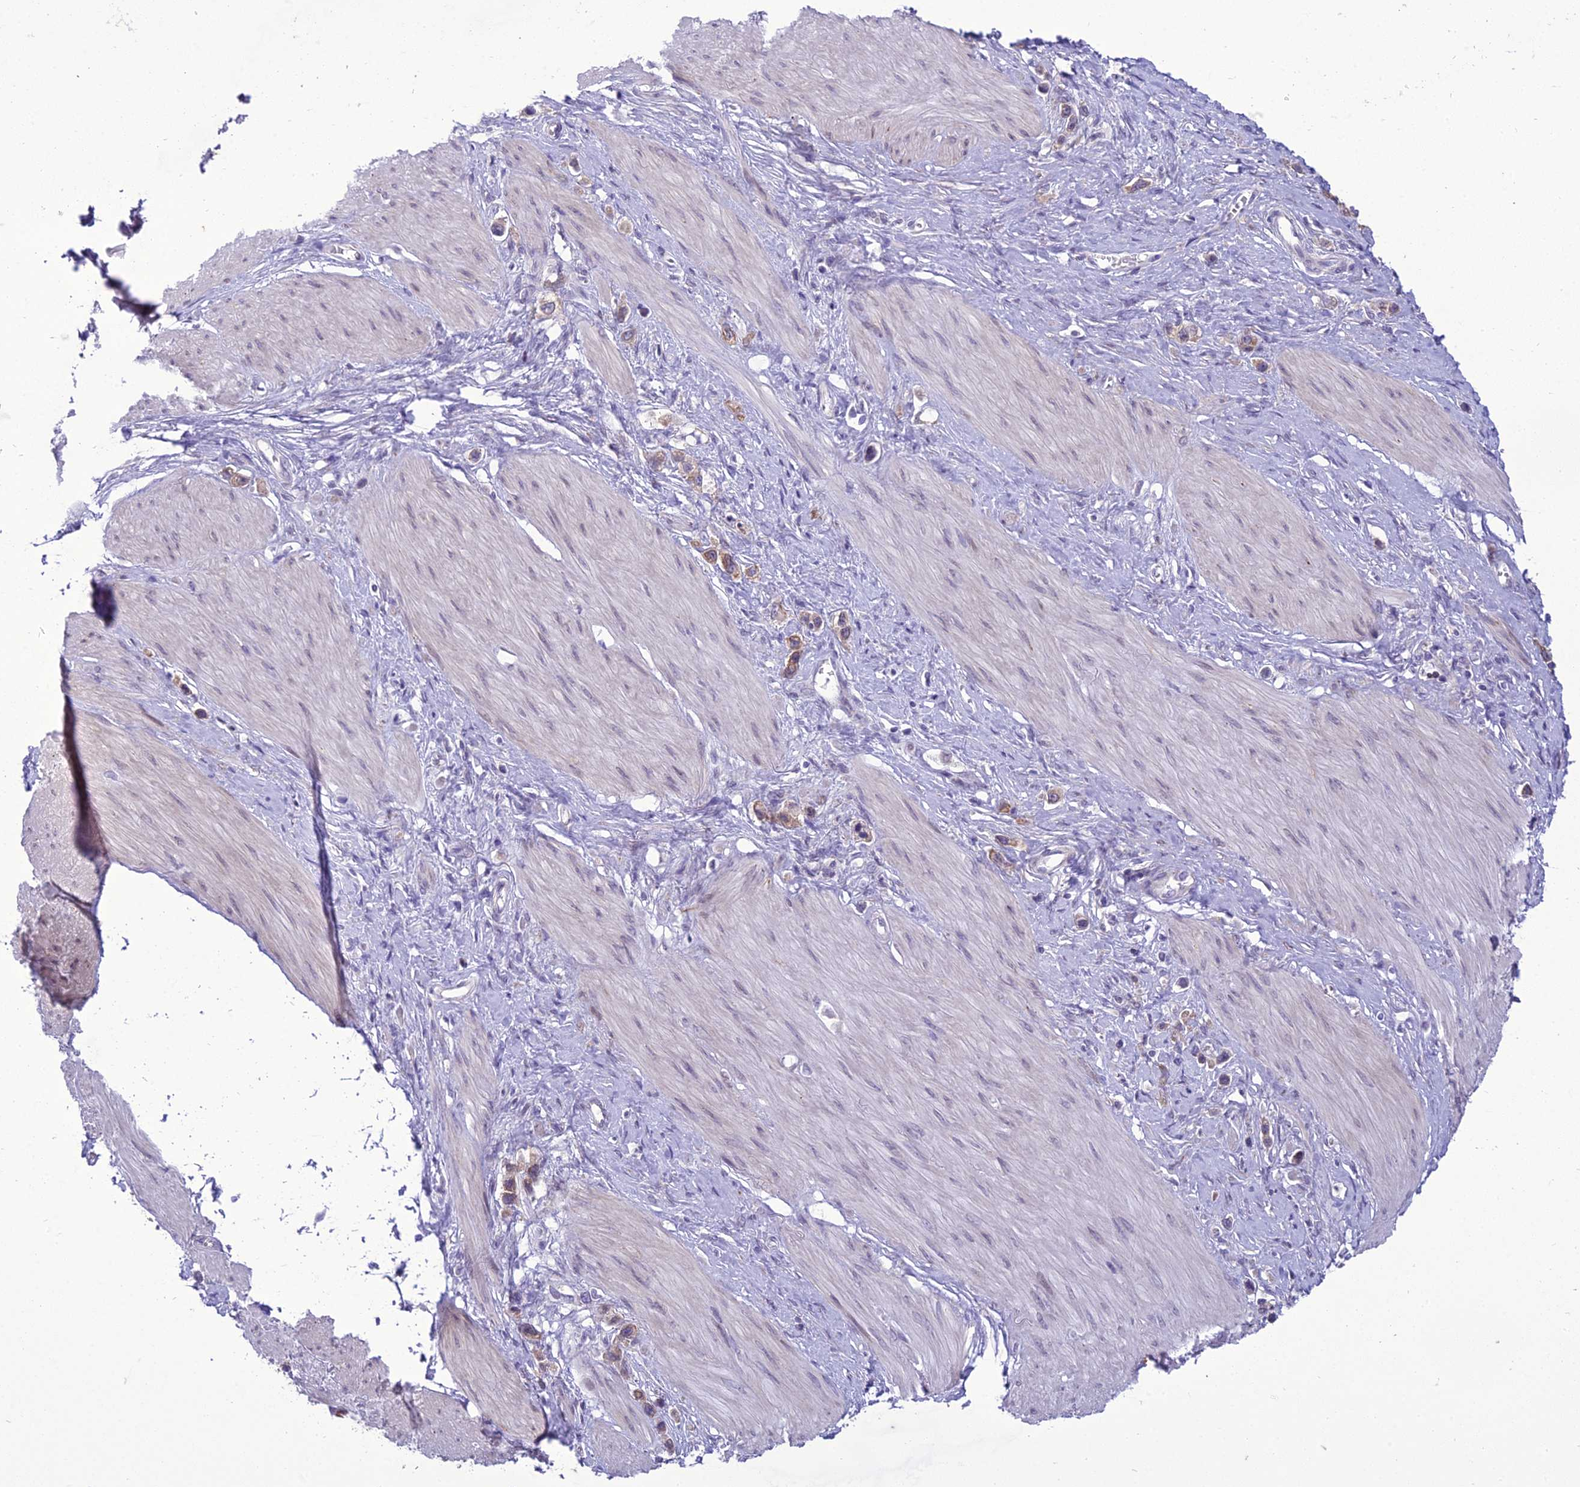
{"staining": {"intensity": "moderate", "quantity": "<25%", "location": "cytoplasmic/membranous"}, "tissue": "stomach cancer", "cell_type": "Tumor cells", "image_type": "cancer", "snomed": [{"axis": "morphology", "description": "Adenocarcinoma, NOS"}, {"axis": "topography", "description": "Stomach"}], "caption": "Brown immunohistochemical staining in human stomach adenocarcinoma demonstrates moderate cytoplasmic/membranous positivity in about <25% of tumor cells.", "gene": "NEURL2", "patient": {"sex": "female", "age": 65}}